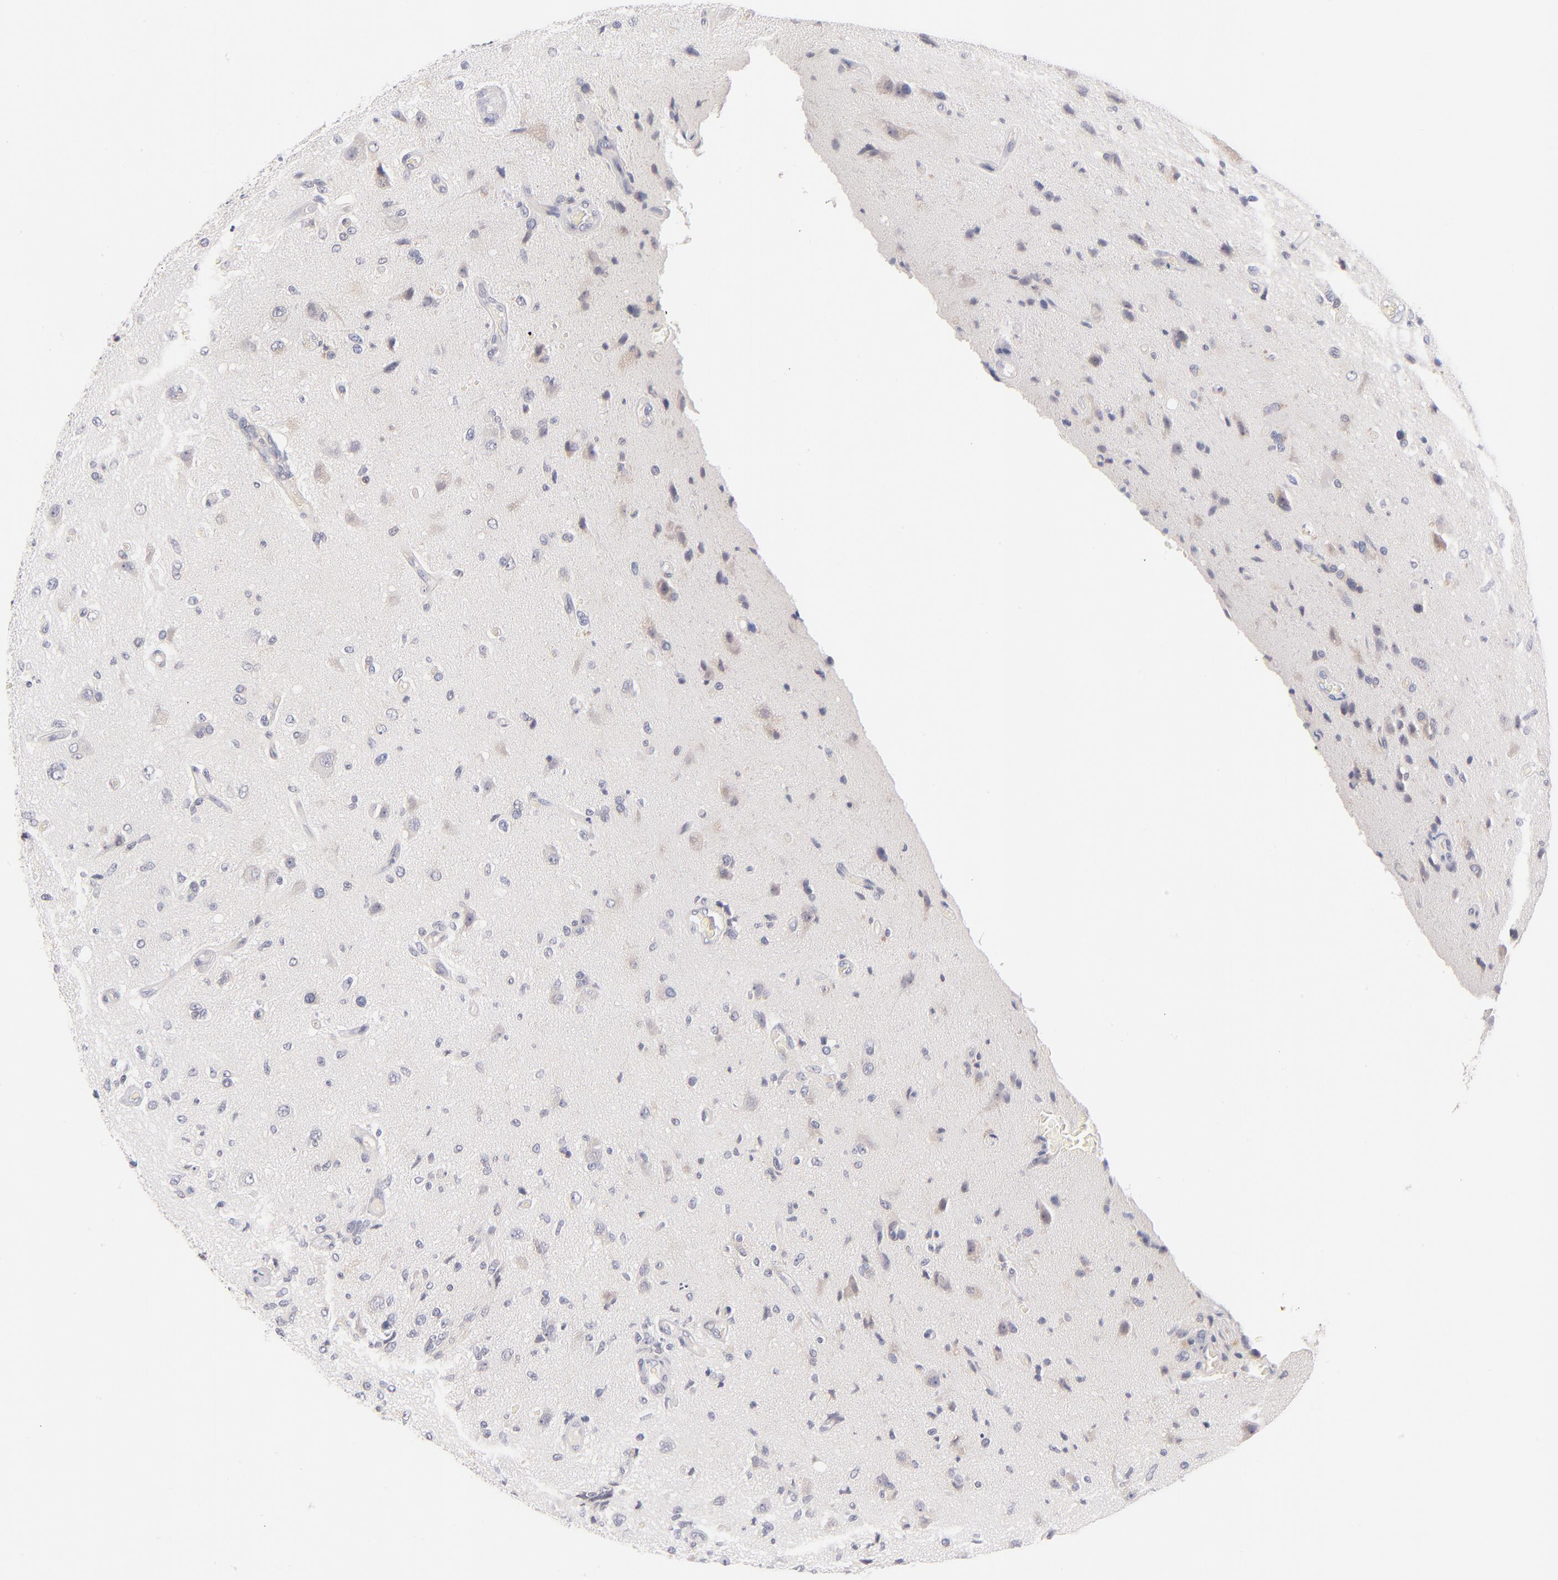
{"staining": {"intensity": "negative", "quantity": "none", "location": "none"}, "tissue": "glioma", "cell_type": "Tumor cells", "image_type": "cancer", "snomed": [{"axis": "morphology", "description": "Normal tissue, NOS"}, {"axis": "morphology", "description": "Glioma, malignant, High grade"}, {"axis": "topography", "description": "Cerebral cortex"}], "caption": "Immunohistochemistry (IHC) image of human malignant glioma (high-grade) stained for a protein (brown), which displays no positivity in tumor cells. Nuclei are stained in blue.", "gene": "CASP6", "patient": {"sex": "male", "age": 77}}